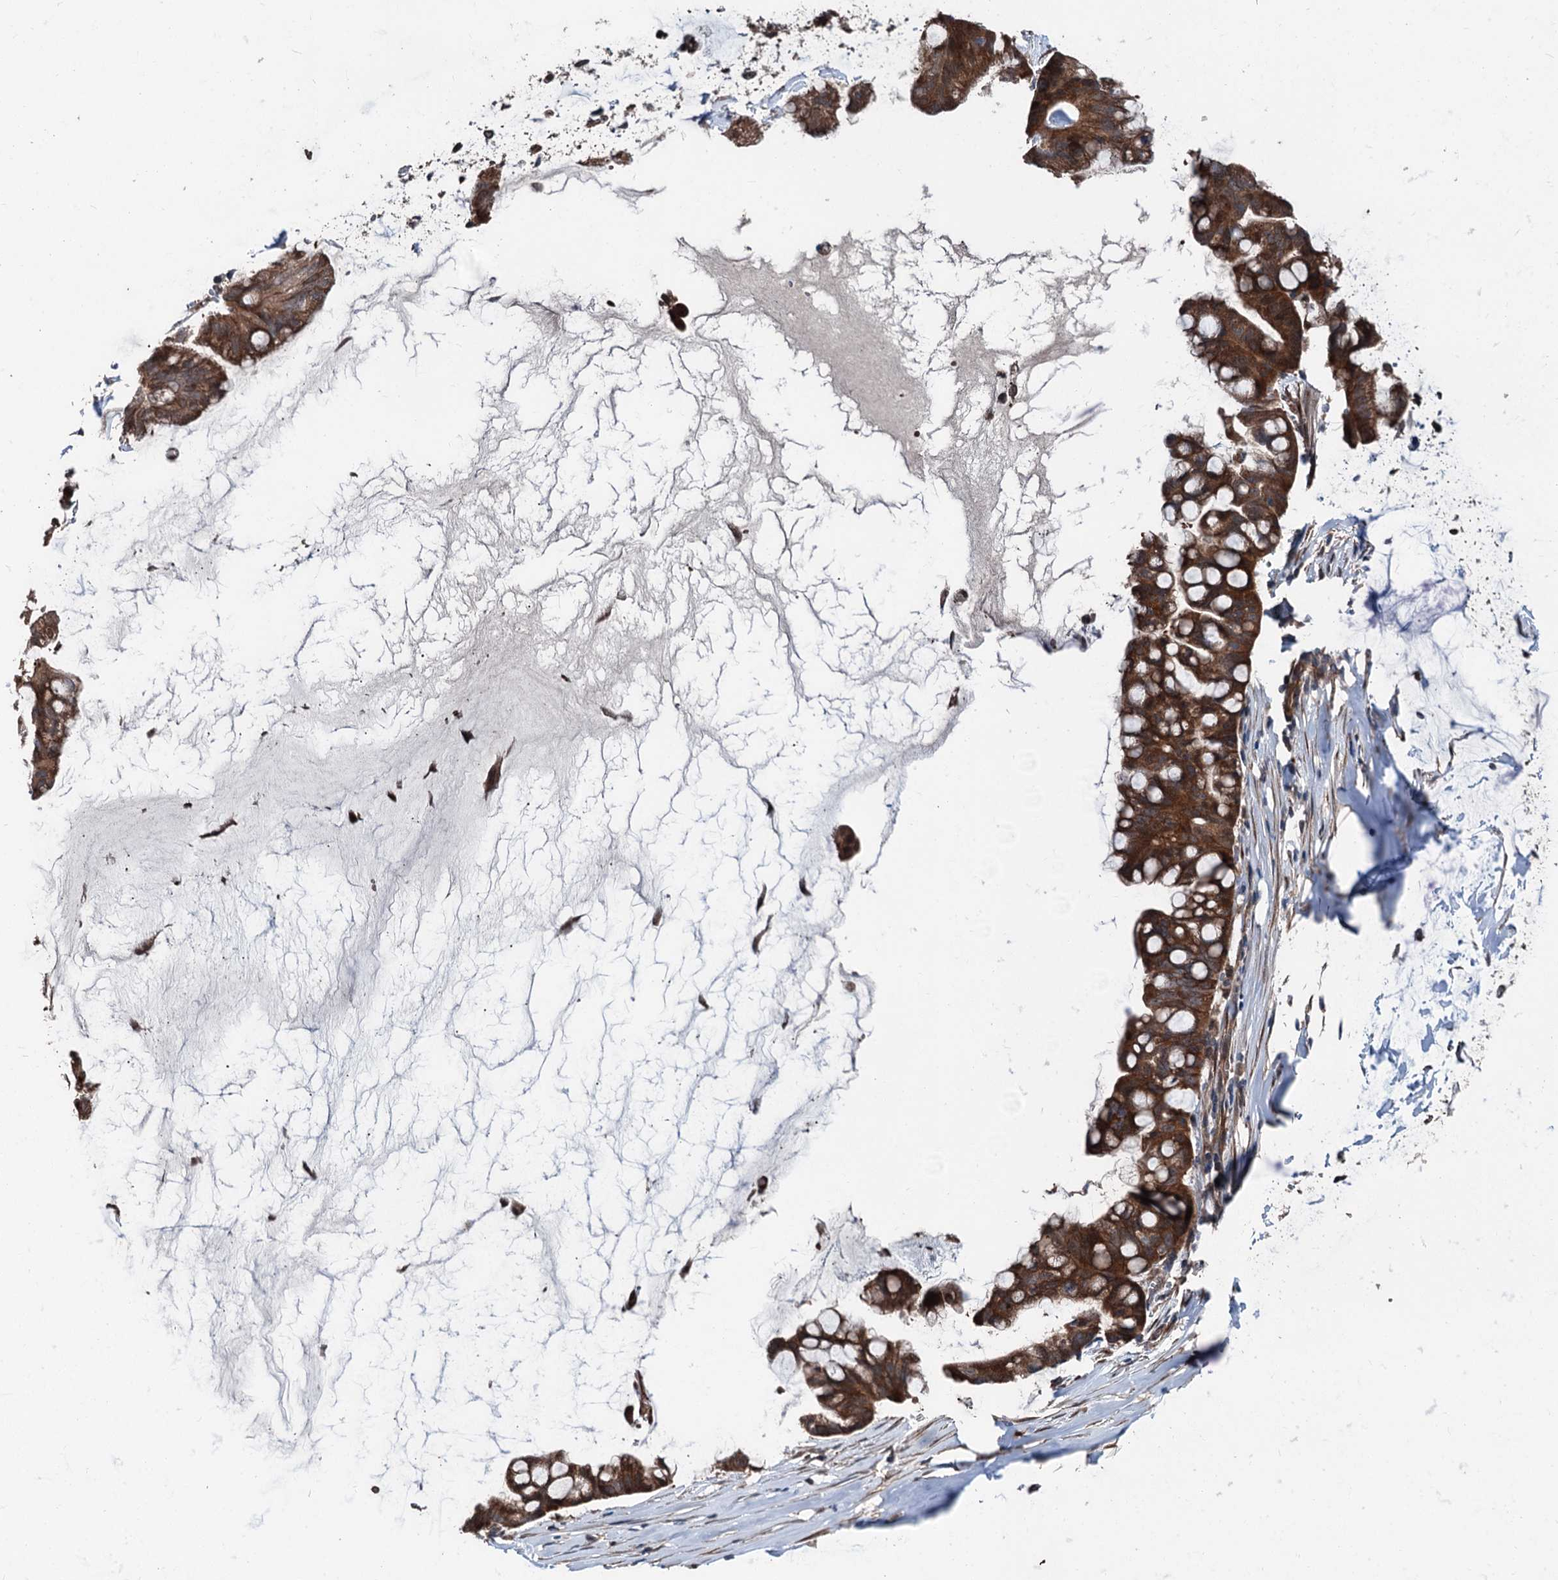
{"staining": {"intensity": "strong", "quantity": ">75%", "location": "cytoplasmic/membranous"}, "tissue": "ovarian cancer", "cell_type": "Tumor cells", "image_type": "cancer", "snomed": [{"axis": "morphology", "description": "Cystadenocarcinoma, mucinous, NOS"}, {"axis": "topography", "description": "Ovary"}], "caption": "This micrograph exhibits mucinous cystadenocarcinoma (ovarian) stained with immunohistochemistry to label a protein in brown. The cytoplasmic/membranous of tumor cells show strong positivity for the protein. Nuclei are counter-stained blue.", "gene": "PSMD13", "patient": {"sex": "female", "age": 73}}